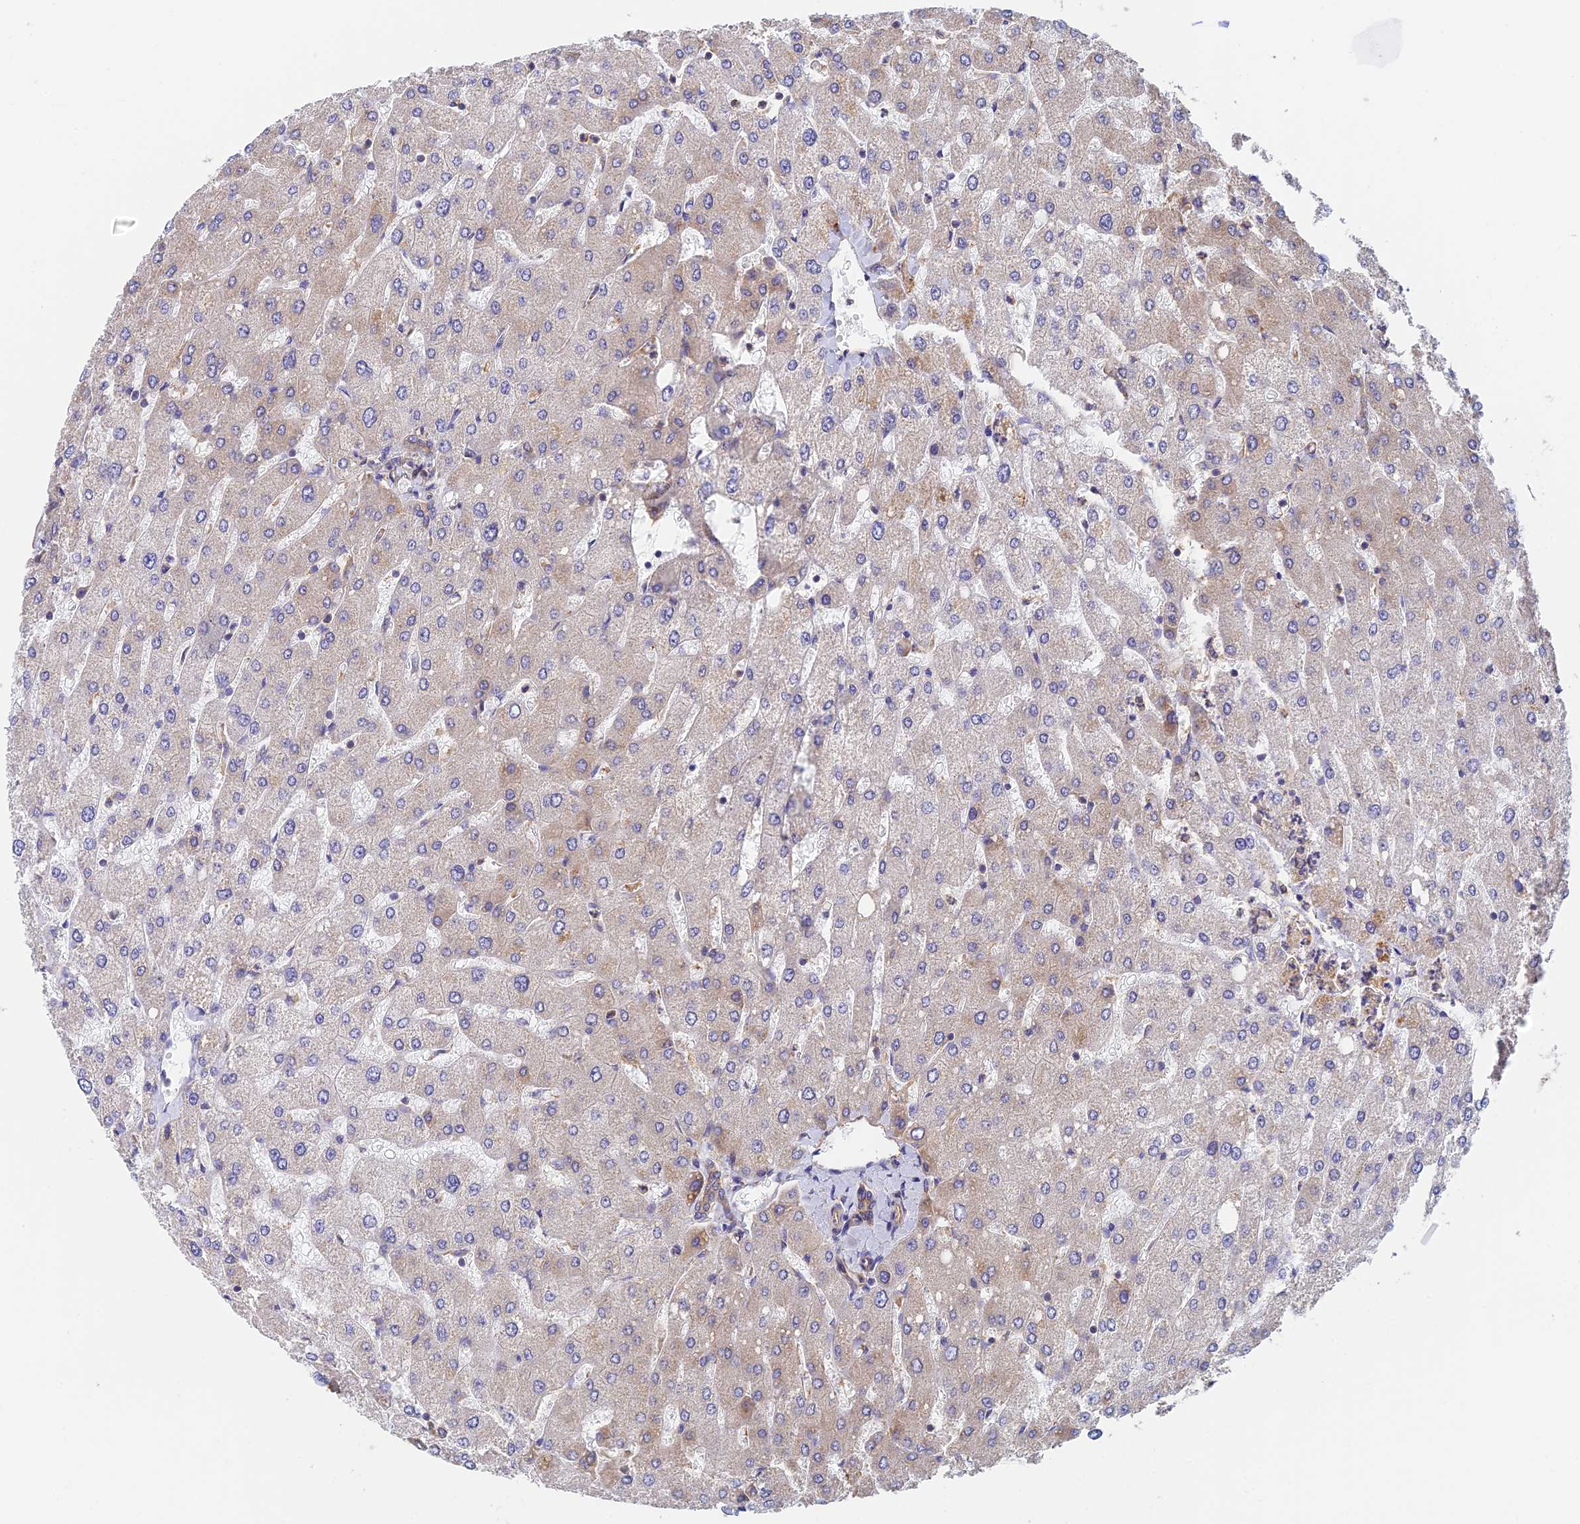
{"staining": {"intensity": "weak", "quantity": ">75%", "location": "cytoplasmic/membranous"}, "tissue": "liver", "cell_type": "Cholangiocytes", "image_type": "normal", "snomed": [{"axis": "morphology", "description": "Normal tissue, NOS"}, {"axis": "topography", "description": "Liver"}], "caption": "Liver stained with DAB IHC demonstrates low levels of weak cytoplasmic/membranous expression in about >75% of cholangiocytes.", "gene": "DCTN2", "patient": {"sex": "male", "age": 55}}